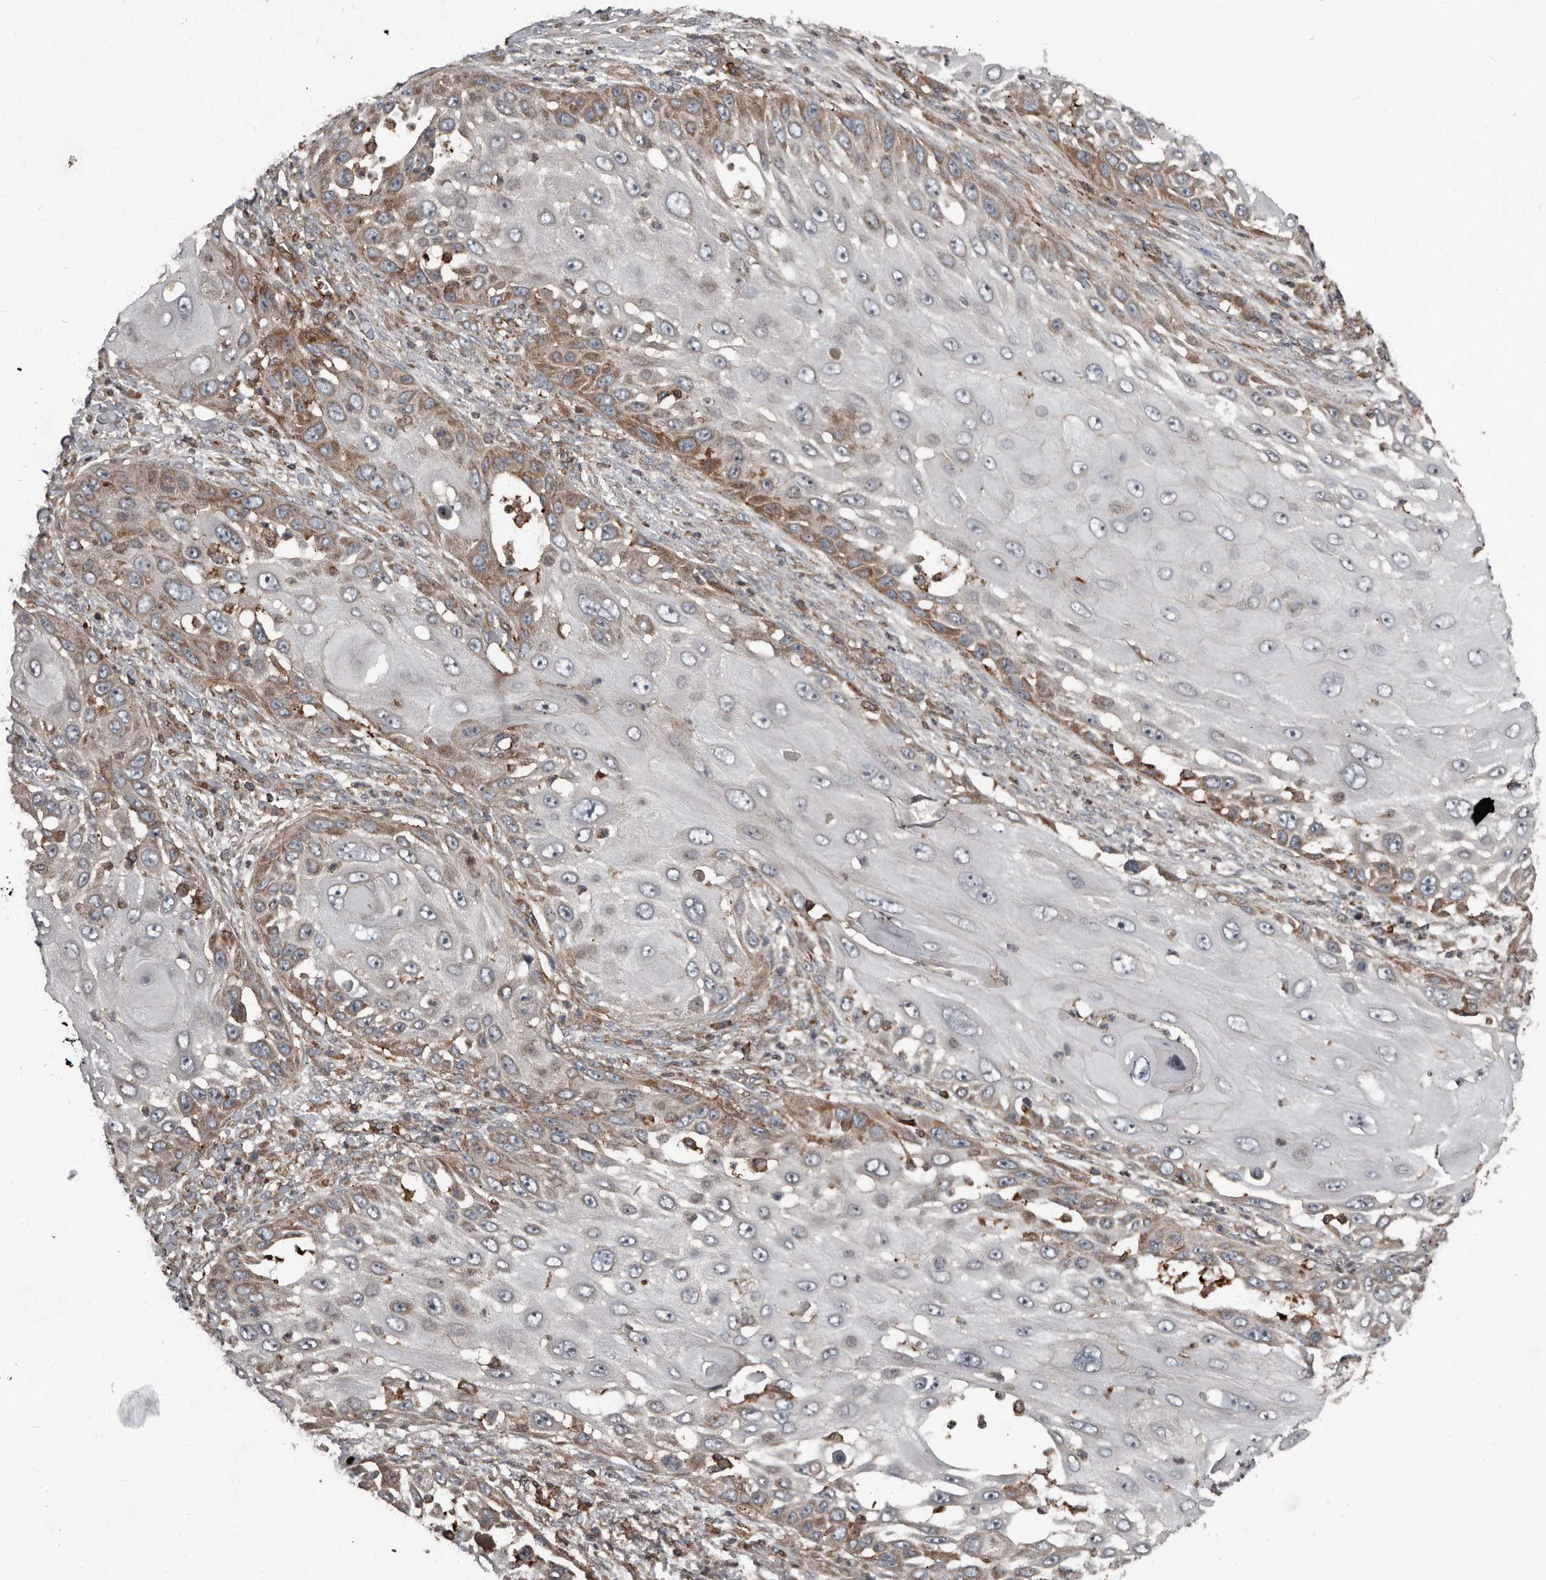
{"staining": {"intensity": "moderate", "quantity": "<25%", "location": "cytoplasmic/membranous"}, "tissue": "skin cancer", "cell_type": "Tumor cells", "image_type": "cancer", "snomed": [{"axis": "morphology", "description": "Squamous cell carcinoma, NOS"}, {"axis": "topography", "description": "Skin"}], "caption": "Approximately <25% of tumor cells in human skin cancer (squamous cell carcinoma) show moderate cytoplasmic/membranous protein staining as visualized by brown immunohistochemical staining.", "gene": "FBXO31", "patient": {"sex": "female", "age": 44}}